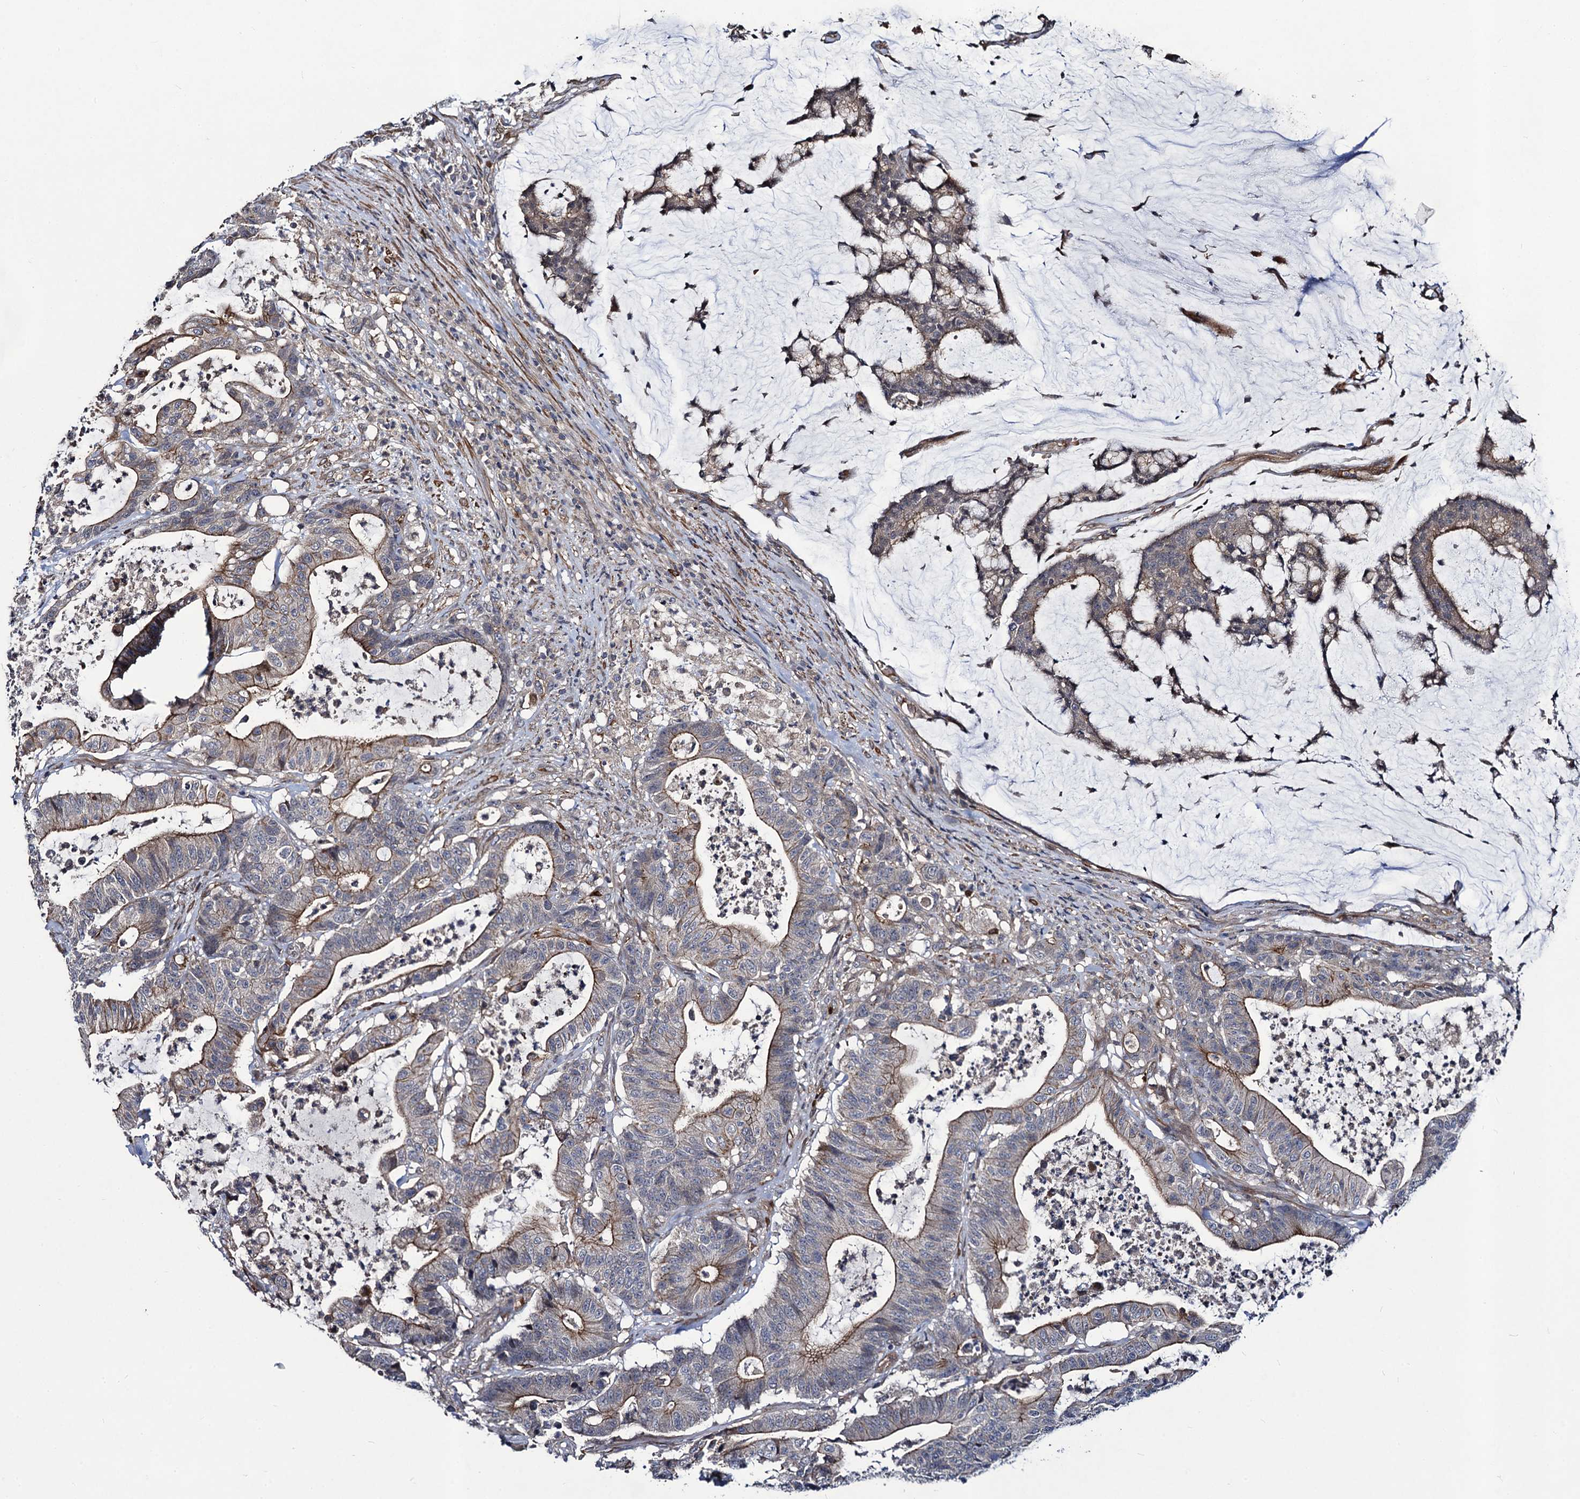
{"staining": {"intensity": "moderate", "quantity": "25%-75%", "location": "cytoplasmic/membranous"}, "tissue": "colorectal cancer", "cell_type": "Tumor cells", "image_type": "cancer", "snomed": [{"axis": "morphology", "description": "Adenocarcinoma, NOS"}, {"axis": "topography", "description": "Colon"}], "caption": "DAB (3,3'-diaminobenzidine) immunohistochemical staining of adenocarcinoma (colorectal) shows moderate cytoplasmic/membranous protein expression in approximately 25%-75% of tumor cells.", "gene": "KXD1", "patient": {"sex": "female", "age": 84}}